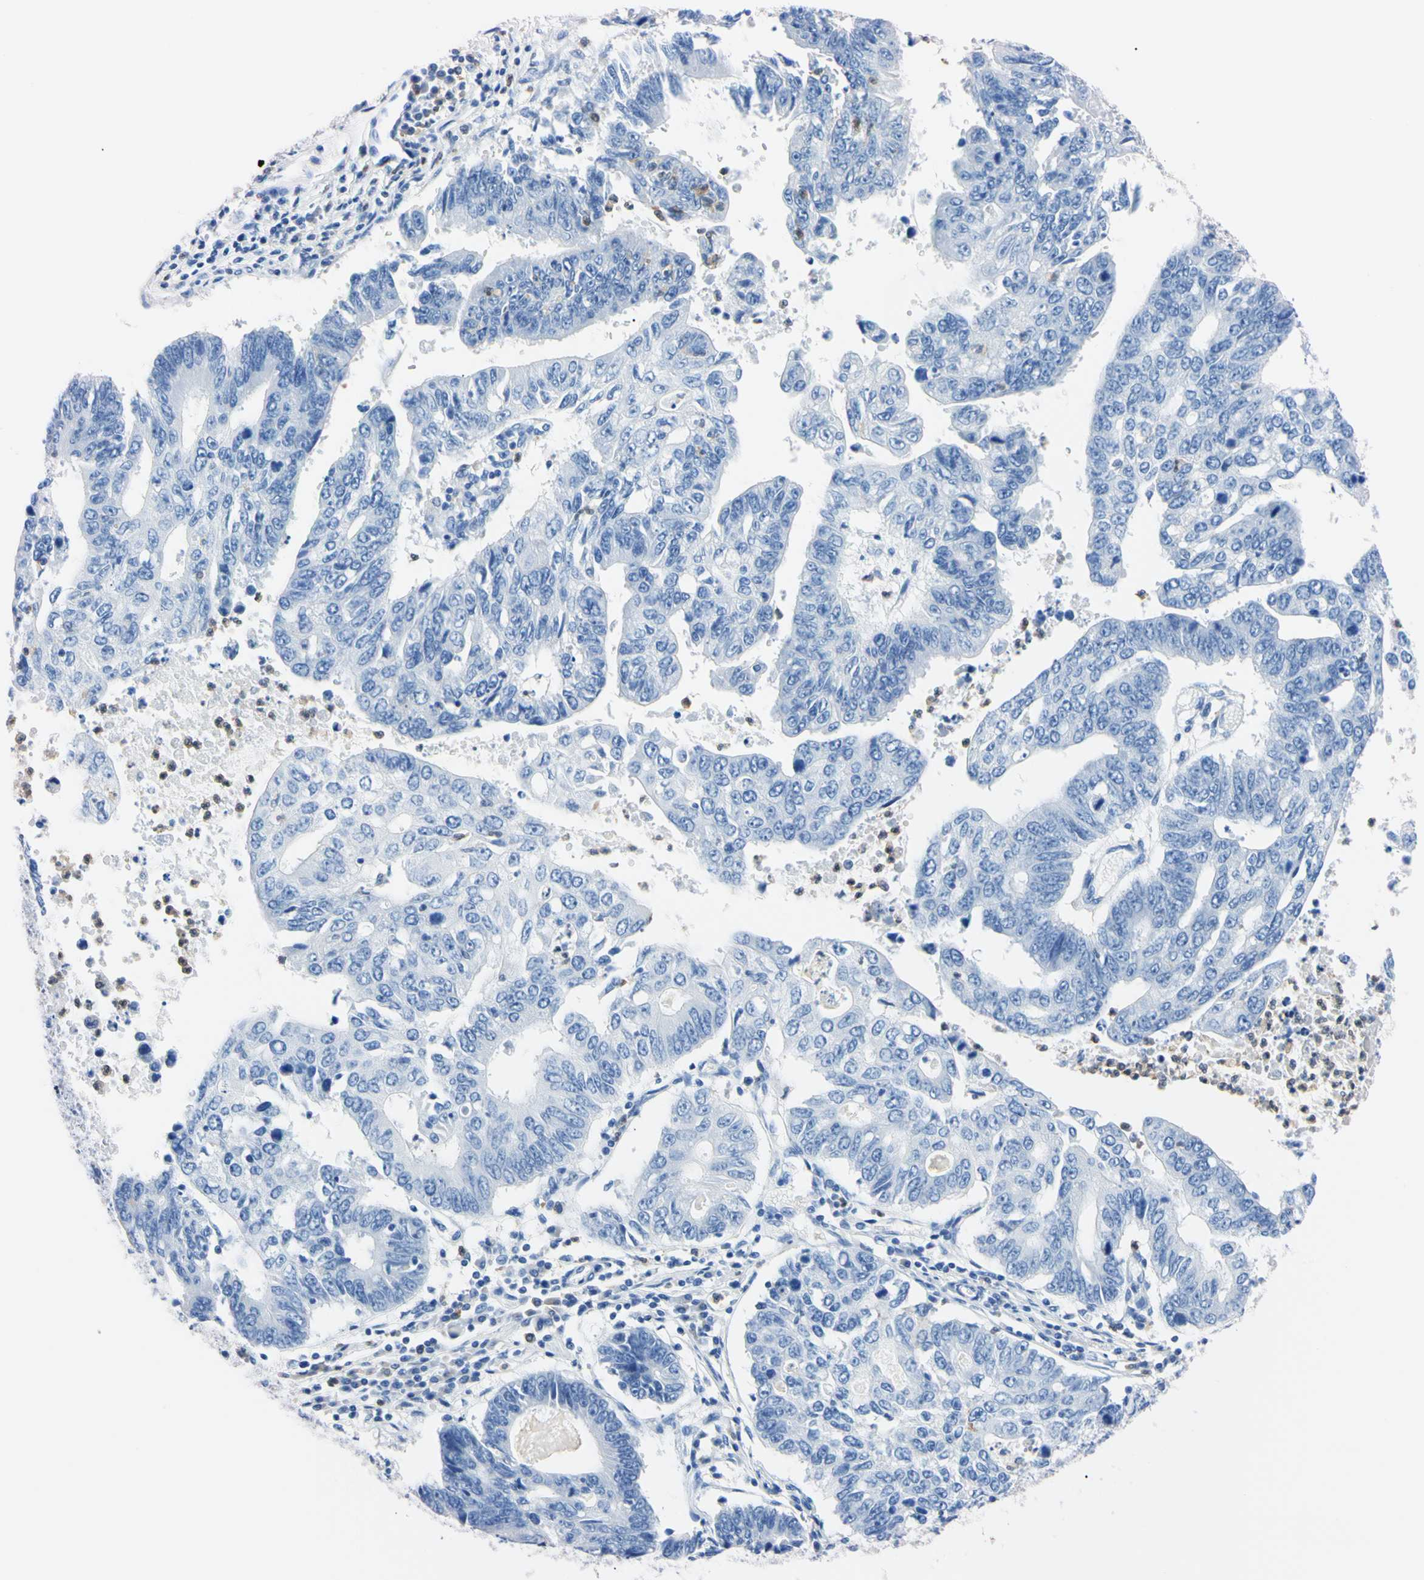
{"staining": {"intensity": "negative", "quantity": "none", "location": "none"}, "tissue": "stomach cancer", "cell_type": "Tumor cells", "image_type": "cancer", "snomed": [{"axis": "morphology", "description": "Adenocarcinoma, NOS"}, {"axis": "topography", "description": "Stomach"}], "caption": "High magnification brightfield microscopy of stomach cancer (adenocarcinoma) stained with DAB (3,3'-diaminobenzidine) (brown) and counterstained with hematoxylin (blue): tumor cells show no significant positivity.", "gene": "NCF4", "patient": {"sex": "male", "age": 59}}